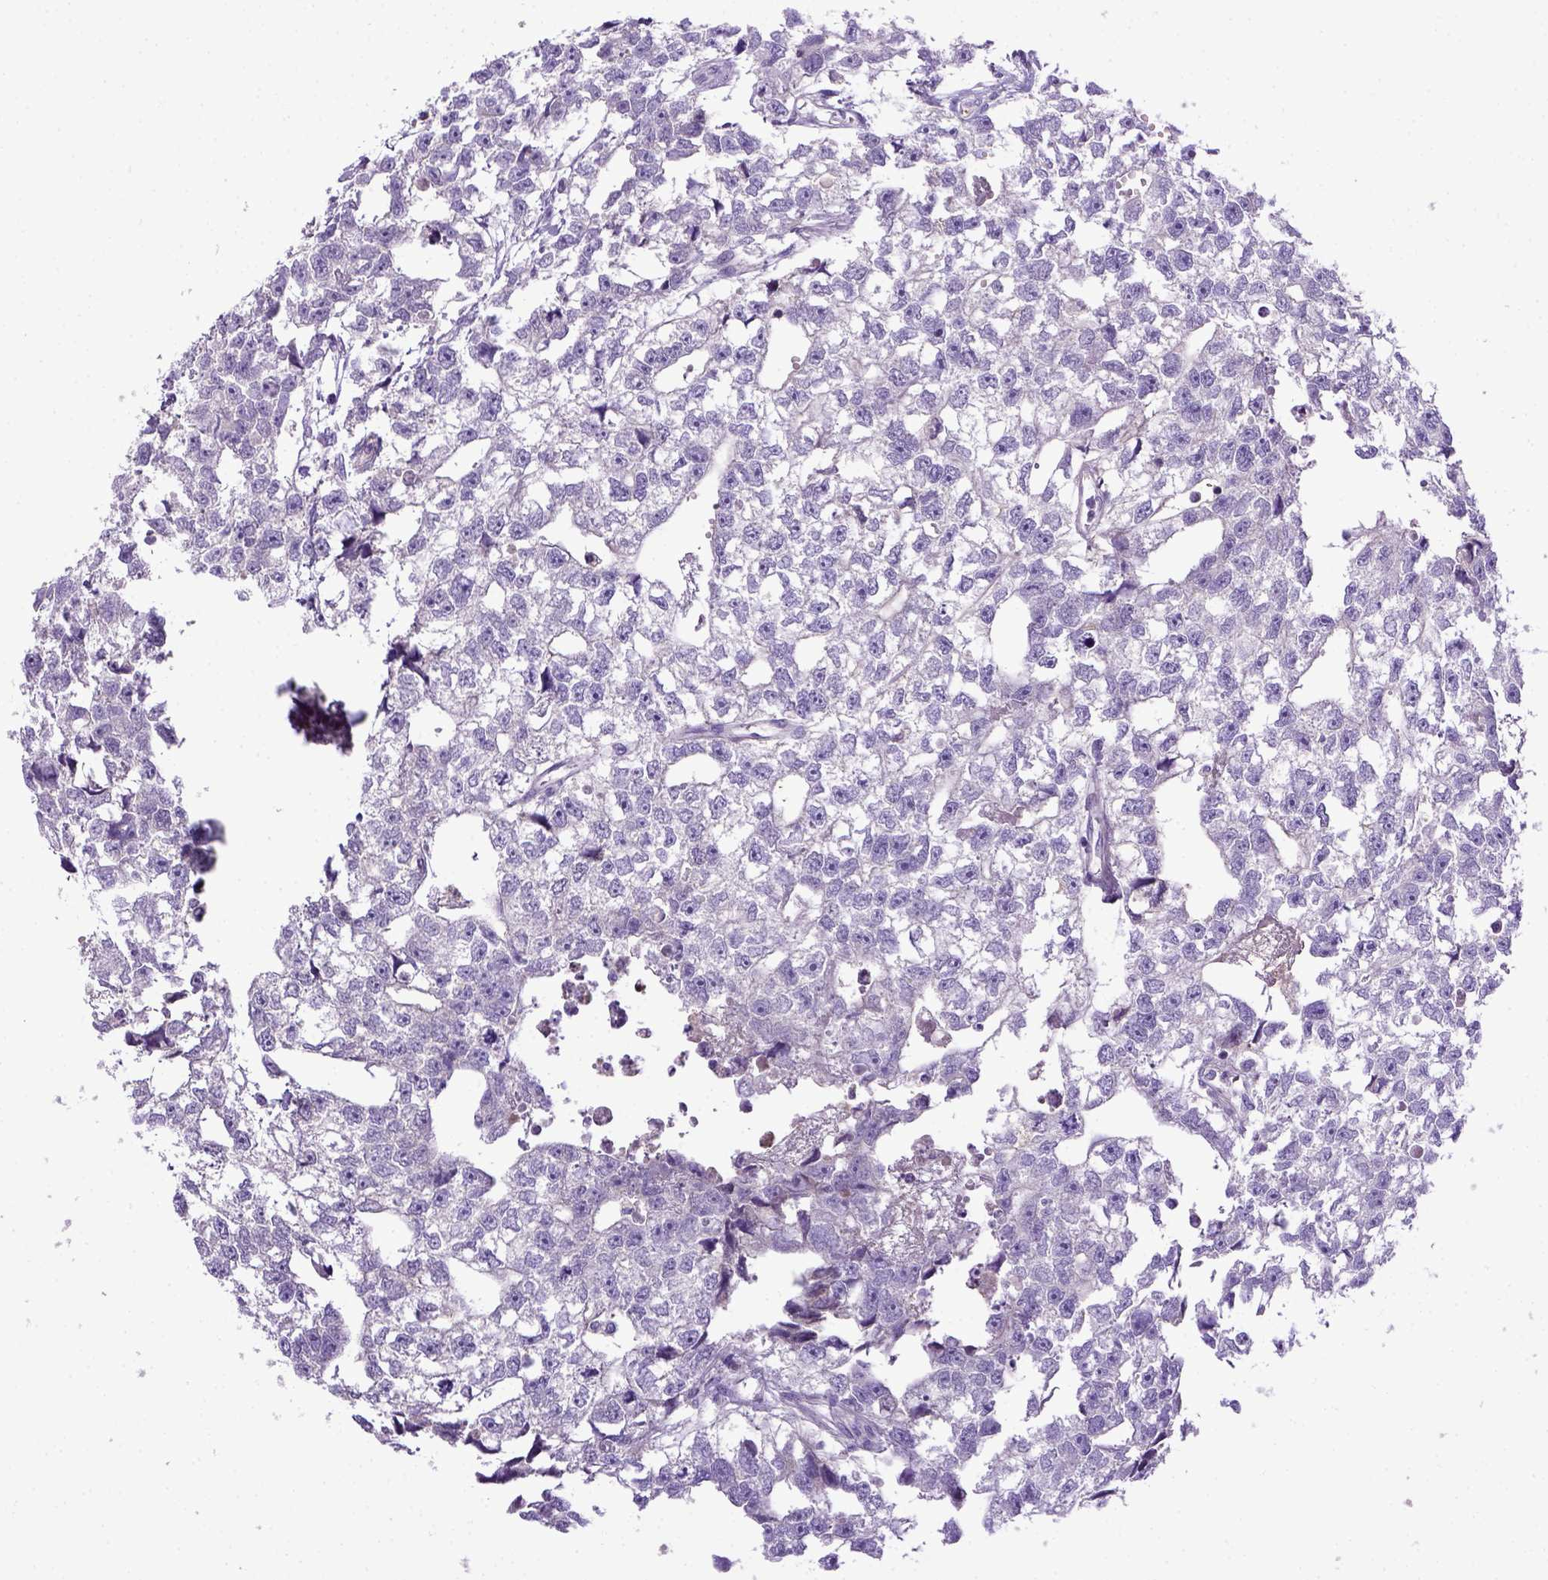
{"staining": {"intensity": "negative", "quantity": "none", "location": "none"}, "tissue": "testis cancer", "cell_type": "Tumor cells", "image_type": "cancer", "snomed": [{"axis": "morphology", "description": "Carcinoma, Embryonal, NOS"}, {"axis": "morphology", "description": "Teratoma, malignant, NOS"}, {"axis": "topography", "description": "Testis"}], "caption": "High power microscopy photomicrograph of an immunohistochemistry (IHC) photomicrograph of embryonal carcinoma (testis), revealing no significant positivity in tumor cells.", "gene": "ITIH4", "patient": {"sex": "male", "age": 44}}